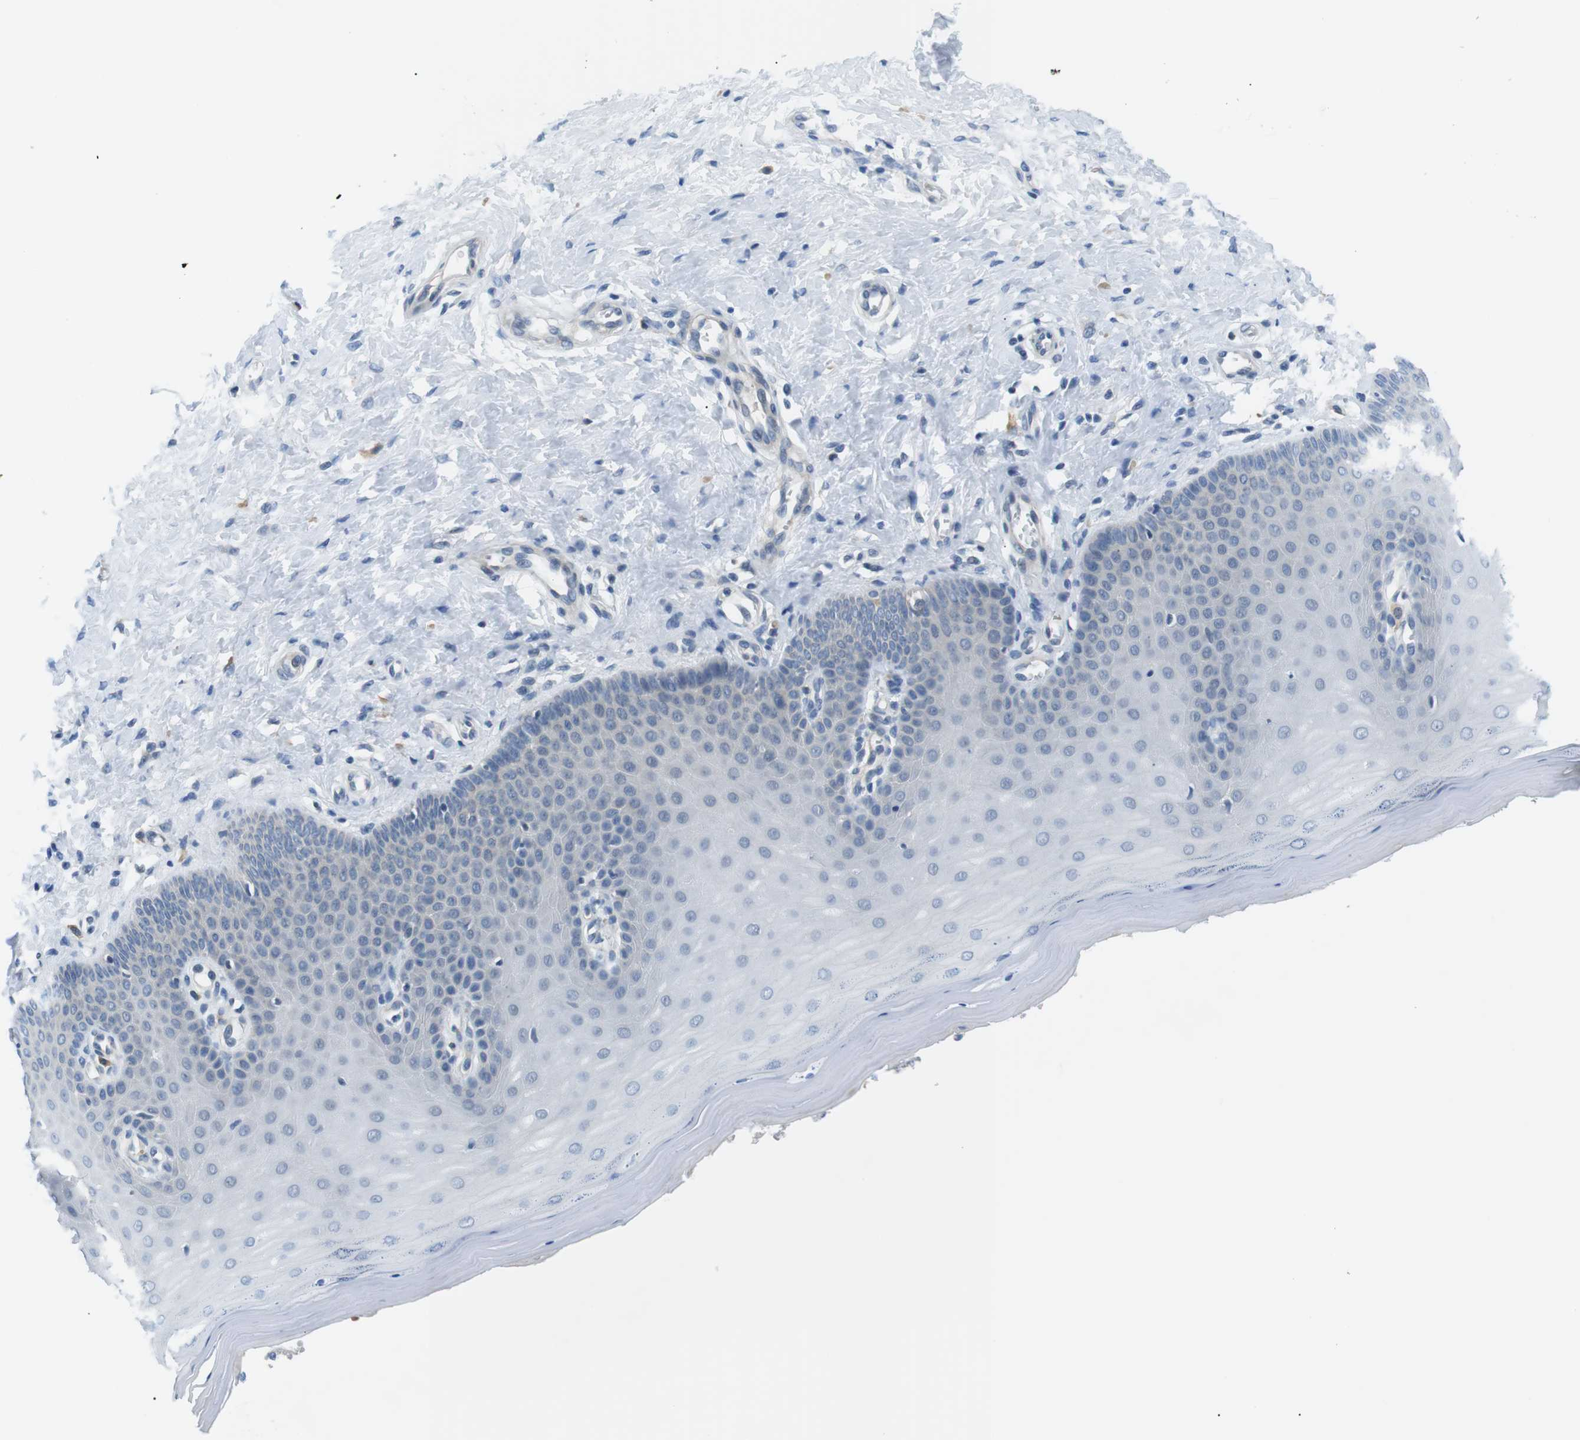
{"staining": {"intensity": "moderate", "quantity": ">75%", "location": "cytoplasmic/membranous"}, "tissue": "cervix", "cell_type": "Glandular cells", "image_type": "normal", "snomed": [{"axis": "morphology", "description": "Normal tissue, NOS"}, {"axis": "topography", "description": "Cervix"}], "caption": "High-magnification brightfield microscopy of benign cervix stained with DAB (brown) and counterstained with hematoxylin (blue). glandular cells exhibit moderate cytoplasmic/membranous positivity is appreciated in about>75% of cells.", "gene": "WSCD1", "patient": {"sex": "female", "age": 55}}